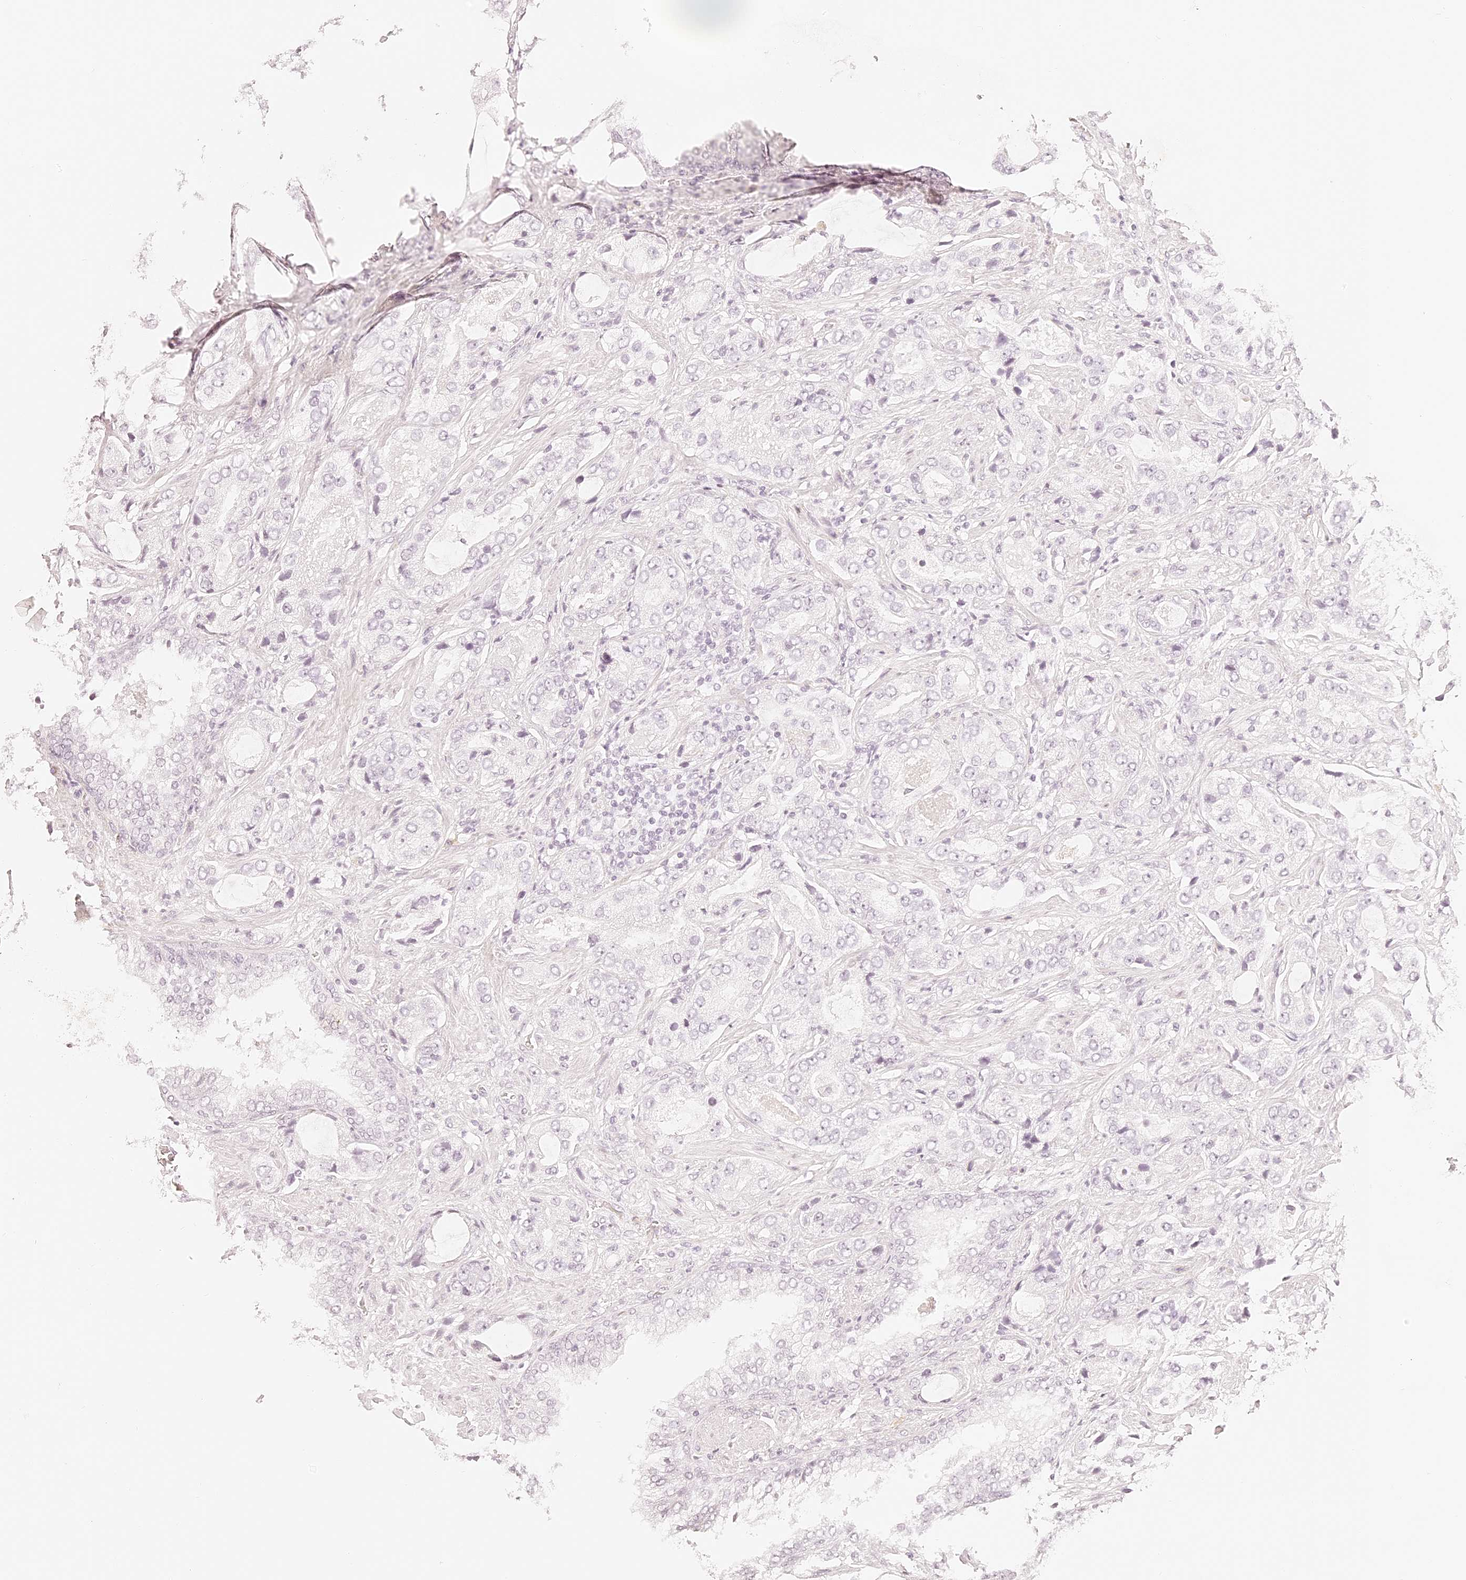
{"staining": {"intensity": "negative", "quantity": "none", "location": "none"}, "tissue": "prostate cancer", "cell_type": "Tumor cells", "image_type": "cancer", "snomed": [{"axis": "morphology", "description": "Normal tissue, NOS"}, {"axis": "morphology", "description": "Adenocarcinoma, High grade"}, {"axis": "topography", "description": "Prostate"}, {"axis": "topography", "description": "Peripheral nerve tissue"}], "caption": "Prostate high-grade adenocarcinoma was stained to show a protein in brown. There is no significant staining in tumor cells.", "gene": "TRIM45", "patient": {"sex": "male", "age": 59}}